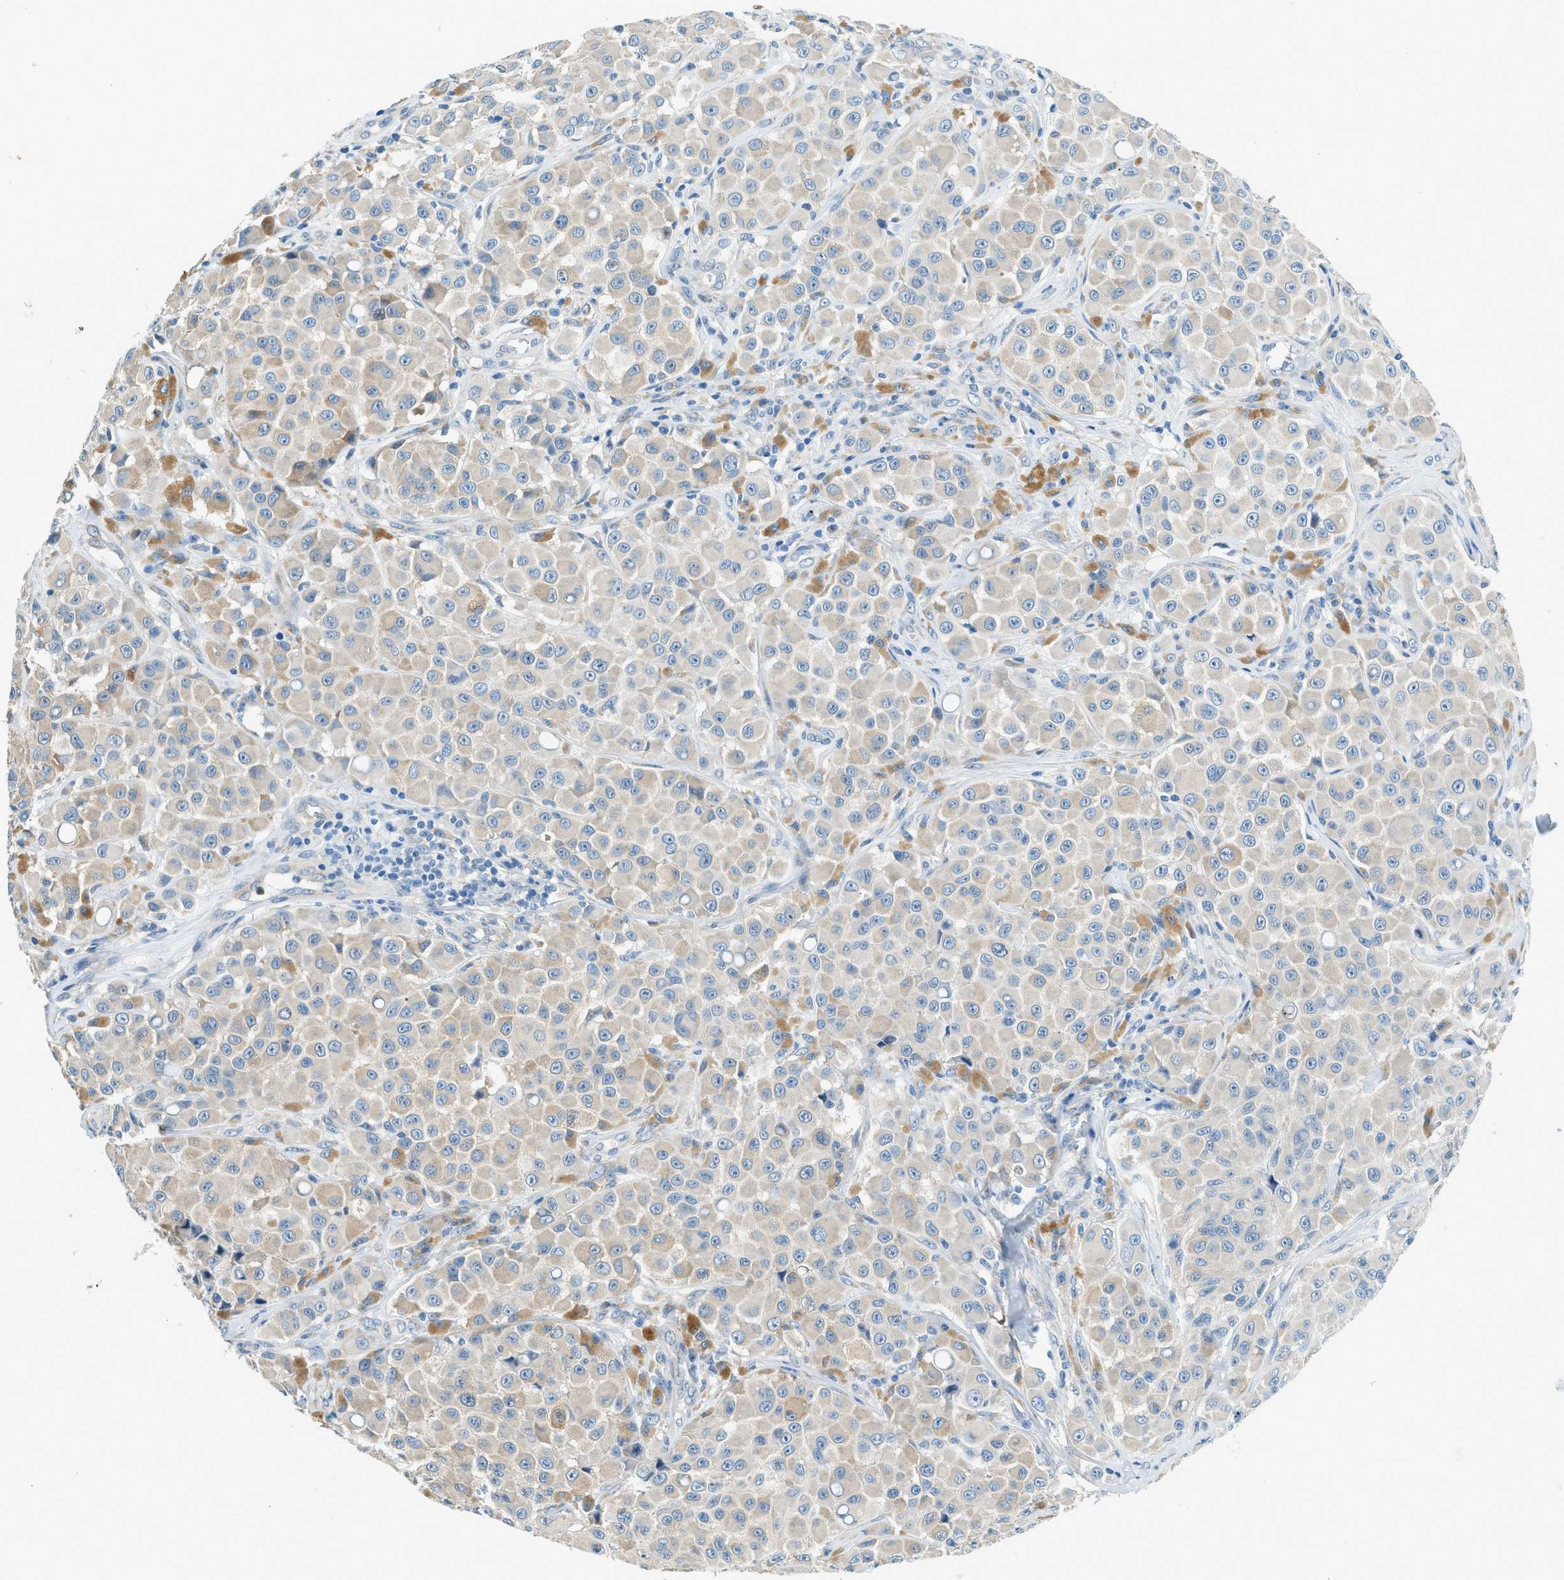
{"staining": {"intensity": "weak", "quantity": ">75%", "location": "cytoplasmic/membranous"}, "tissue": "melanoma", "cell_type": "Tumor cells", "image_type": "cancer", "snomed": [{"axis": "morphology", "description": "Malignant melanoma, NOS"}, {"axis": "topography", "description": "Skin"}], "caption": "Approximately >75% of tumor cells in malignant melanoma show weak cytoplasmic/membranous protein positivity as visualized by brown immunohistochemical staining.", "gene": "ZNF367", "patient": {"sex": "male", "age": 84}}